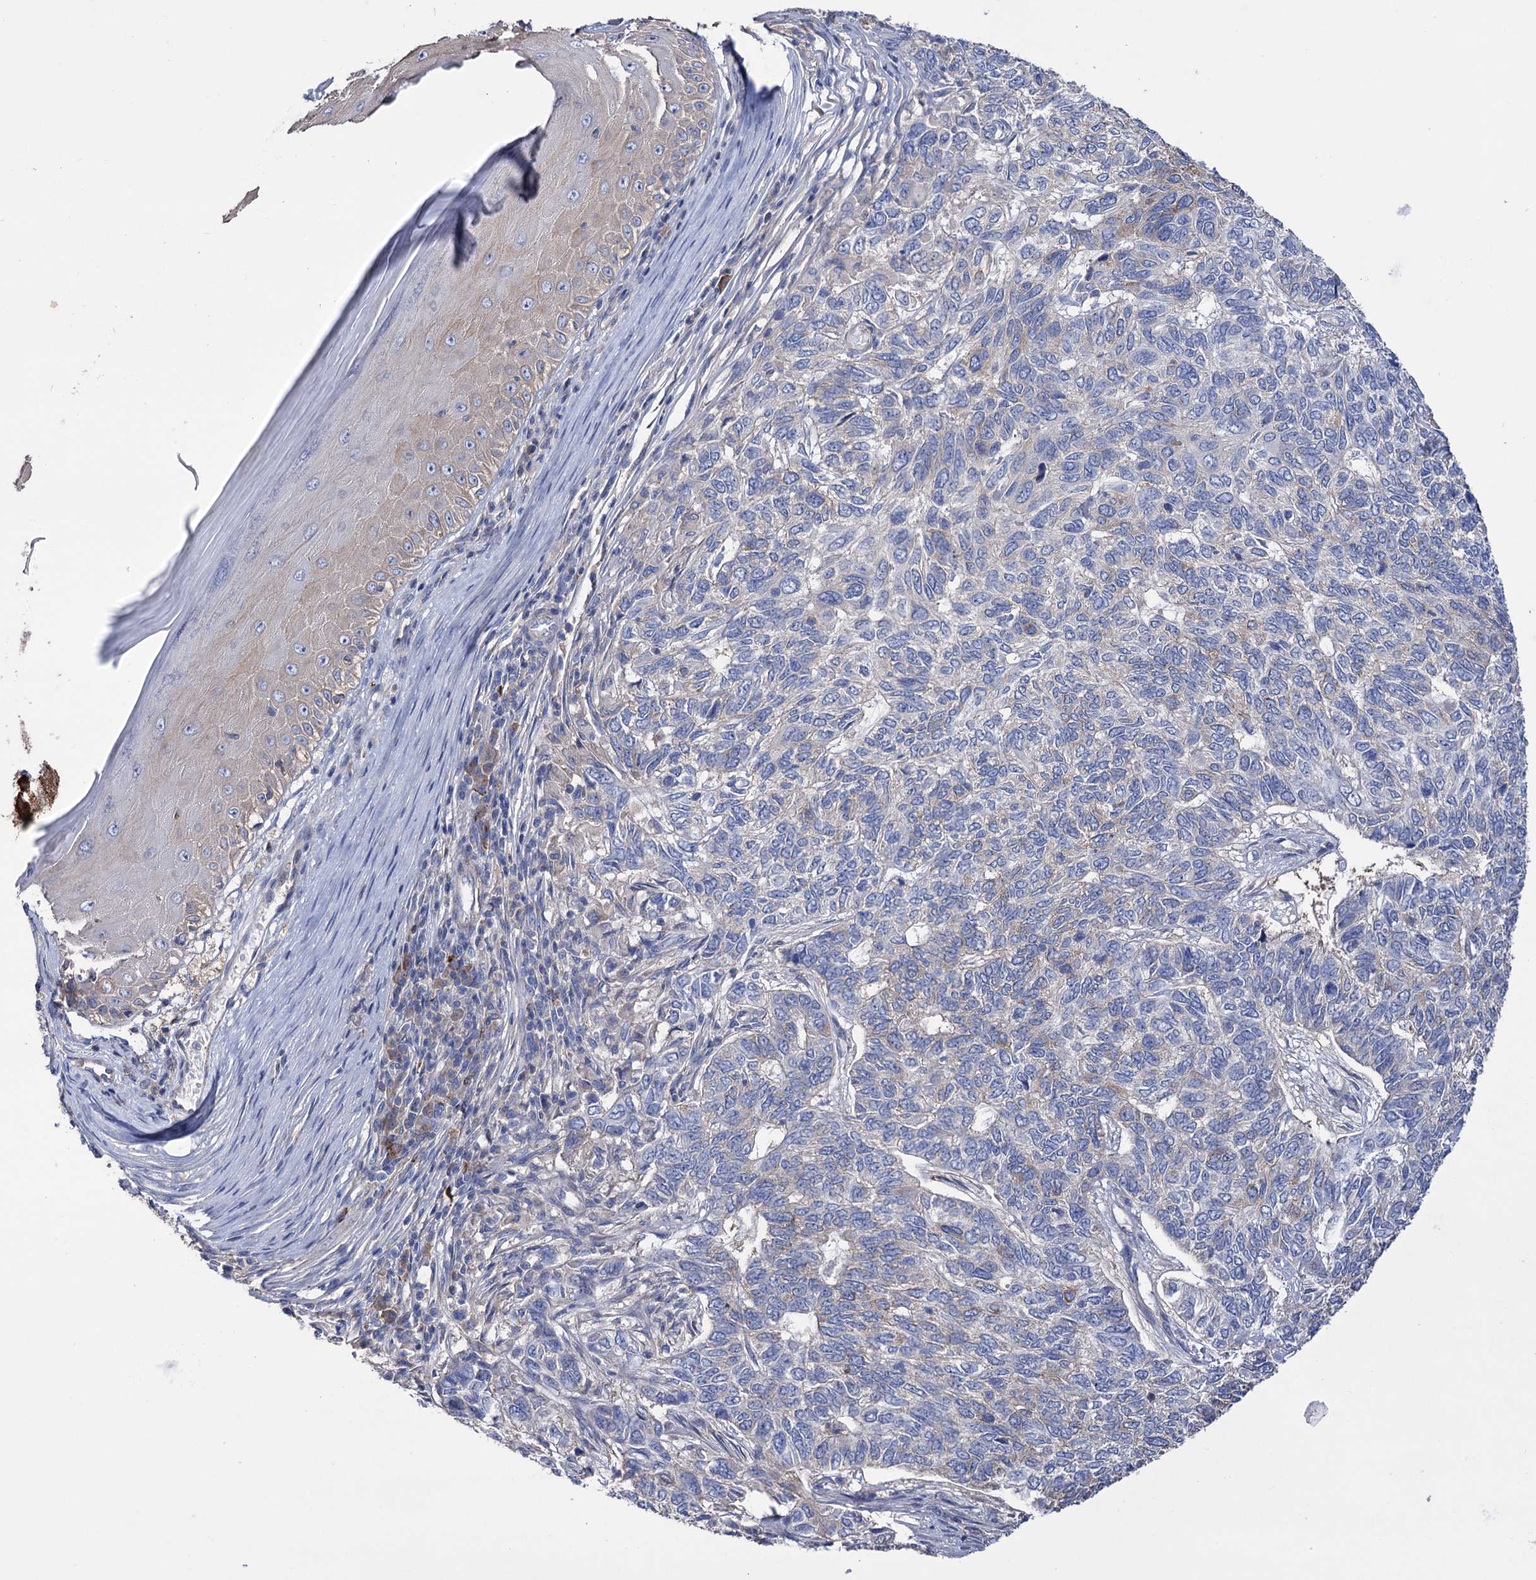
{"staining": {"intensity": "weak", "quantity": "<25%", "location": "cytoplasmic/membranous"}, "tissue": "skin cancer", "cell_type": "Tumor cells", "image_type": "cancer", "snomed": [{"axis": "morphology", "description": "Basal cell carcinoma"}, {"axis": "topography", "description": "Skin"}], "caption": "This is an immunohistochemistry (IHC) photomicrograph of human skin cancer. There is no staining in tumor cells.", "gene": "BBS4", "patient": {"sex": "female", "age": 65}}